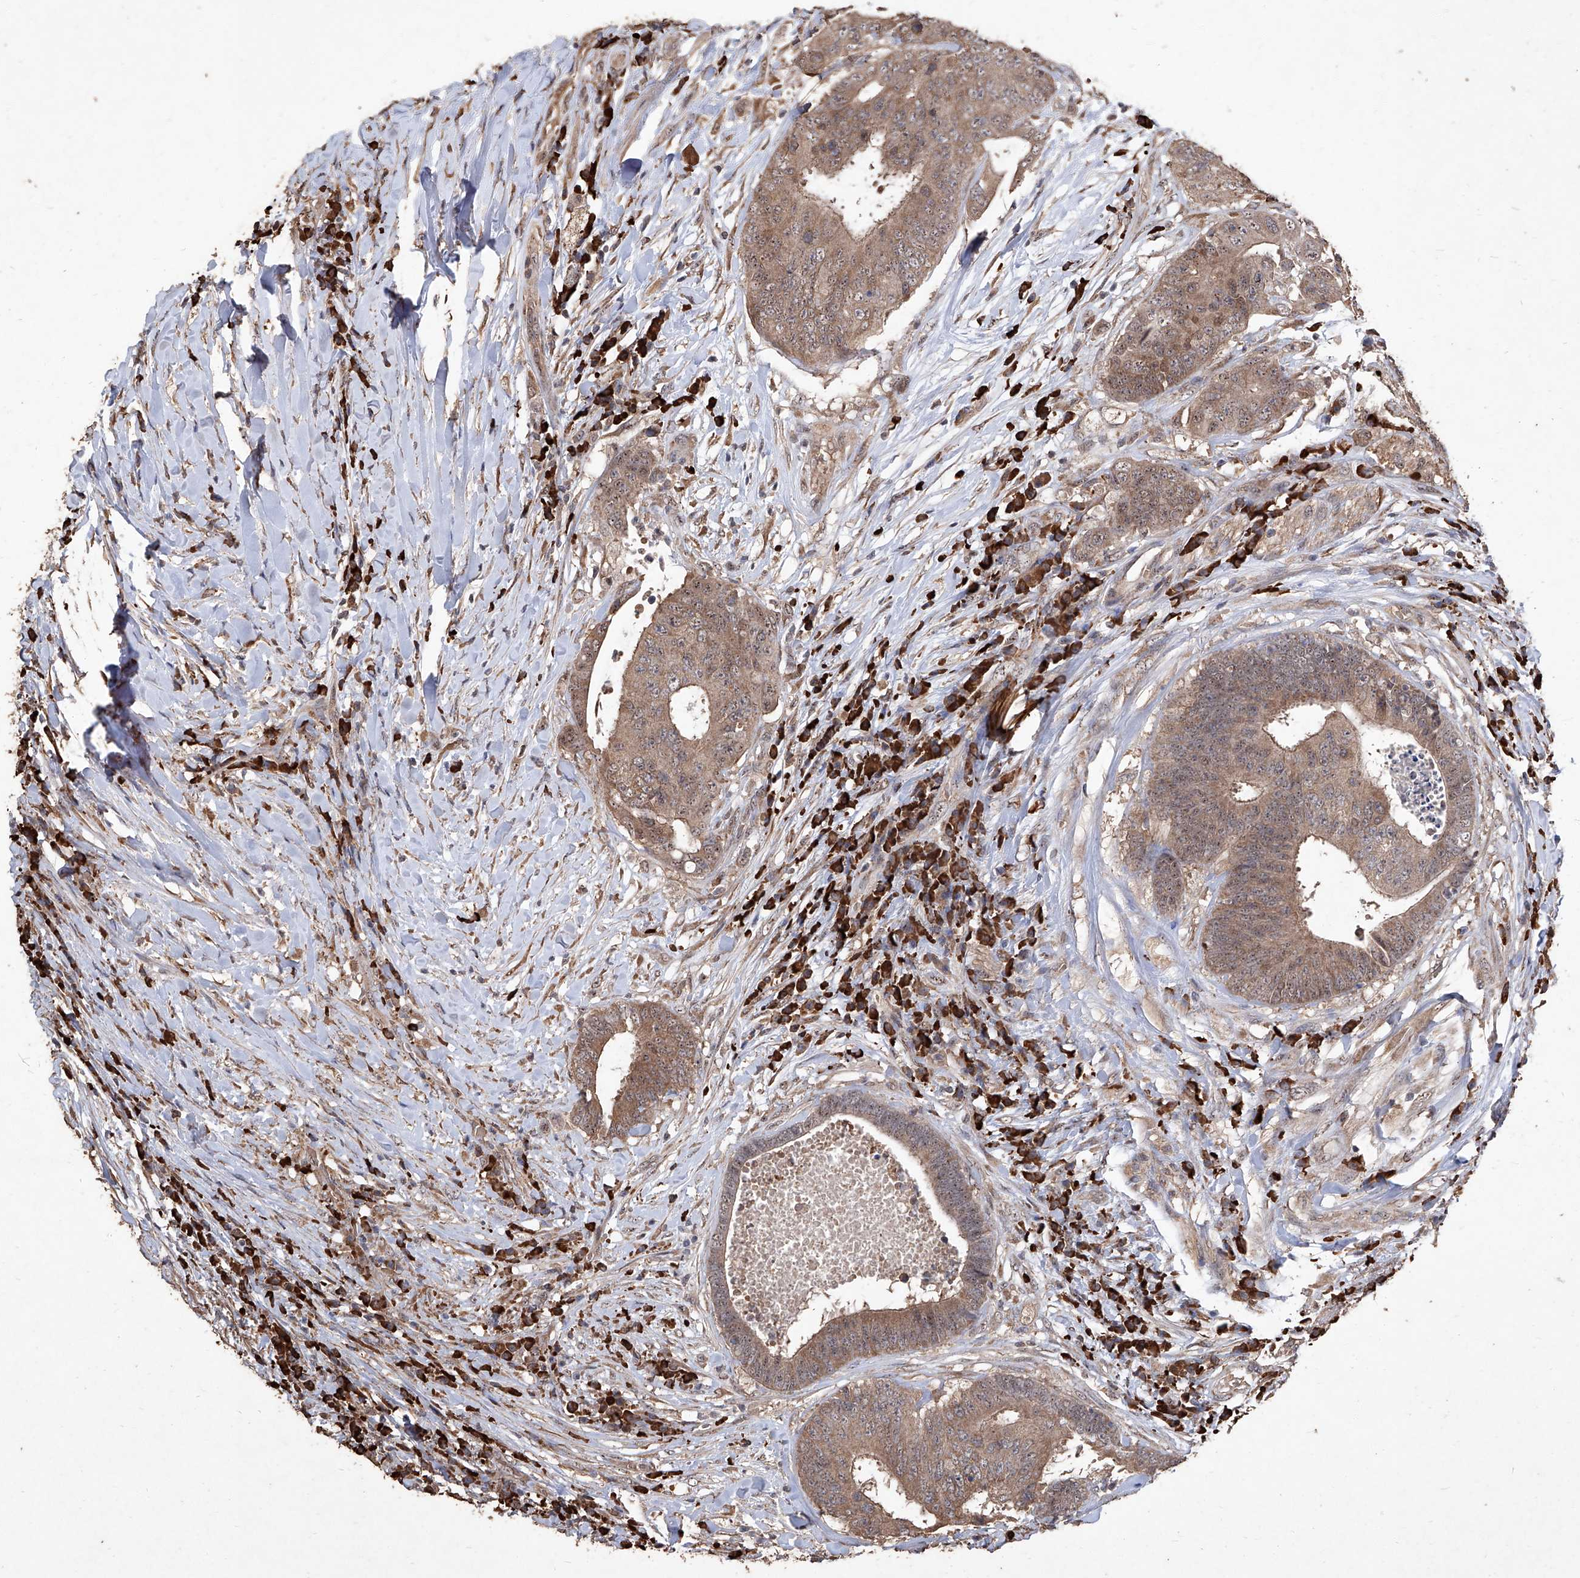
{"staining": {"intensity": "moderate", "quantity": ">75%", "location": "cytoplasmic/membranous,nuclear"}, "tissue": "colorectal cancer", "cell_type": "Tumor cells", "image_type": "cancer", "snomed": [{"axis": "morphology", "description": "Adenocarcinoma, NOS"}, {"axis": "topography", "description": "Rectum"}], "caption": "Colorectal cancer (adenocarcinoma) stained with IHC demonstrates moderate cytoplasmic/membranous and nuclear expression in about >75% of tumor cells.", "gene": "EML1", "patient": {"sex": "male", "age": 72}}